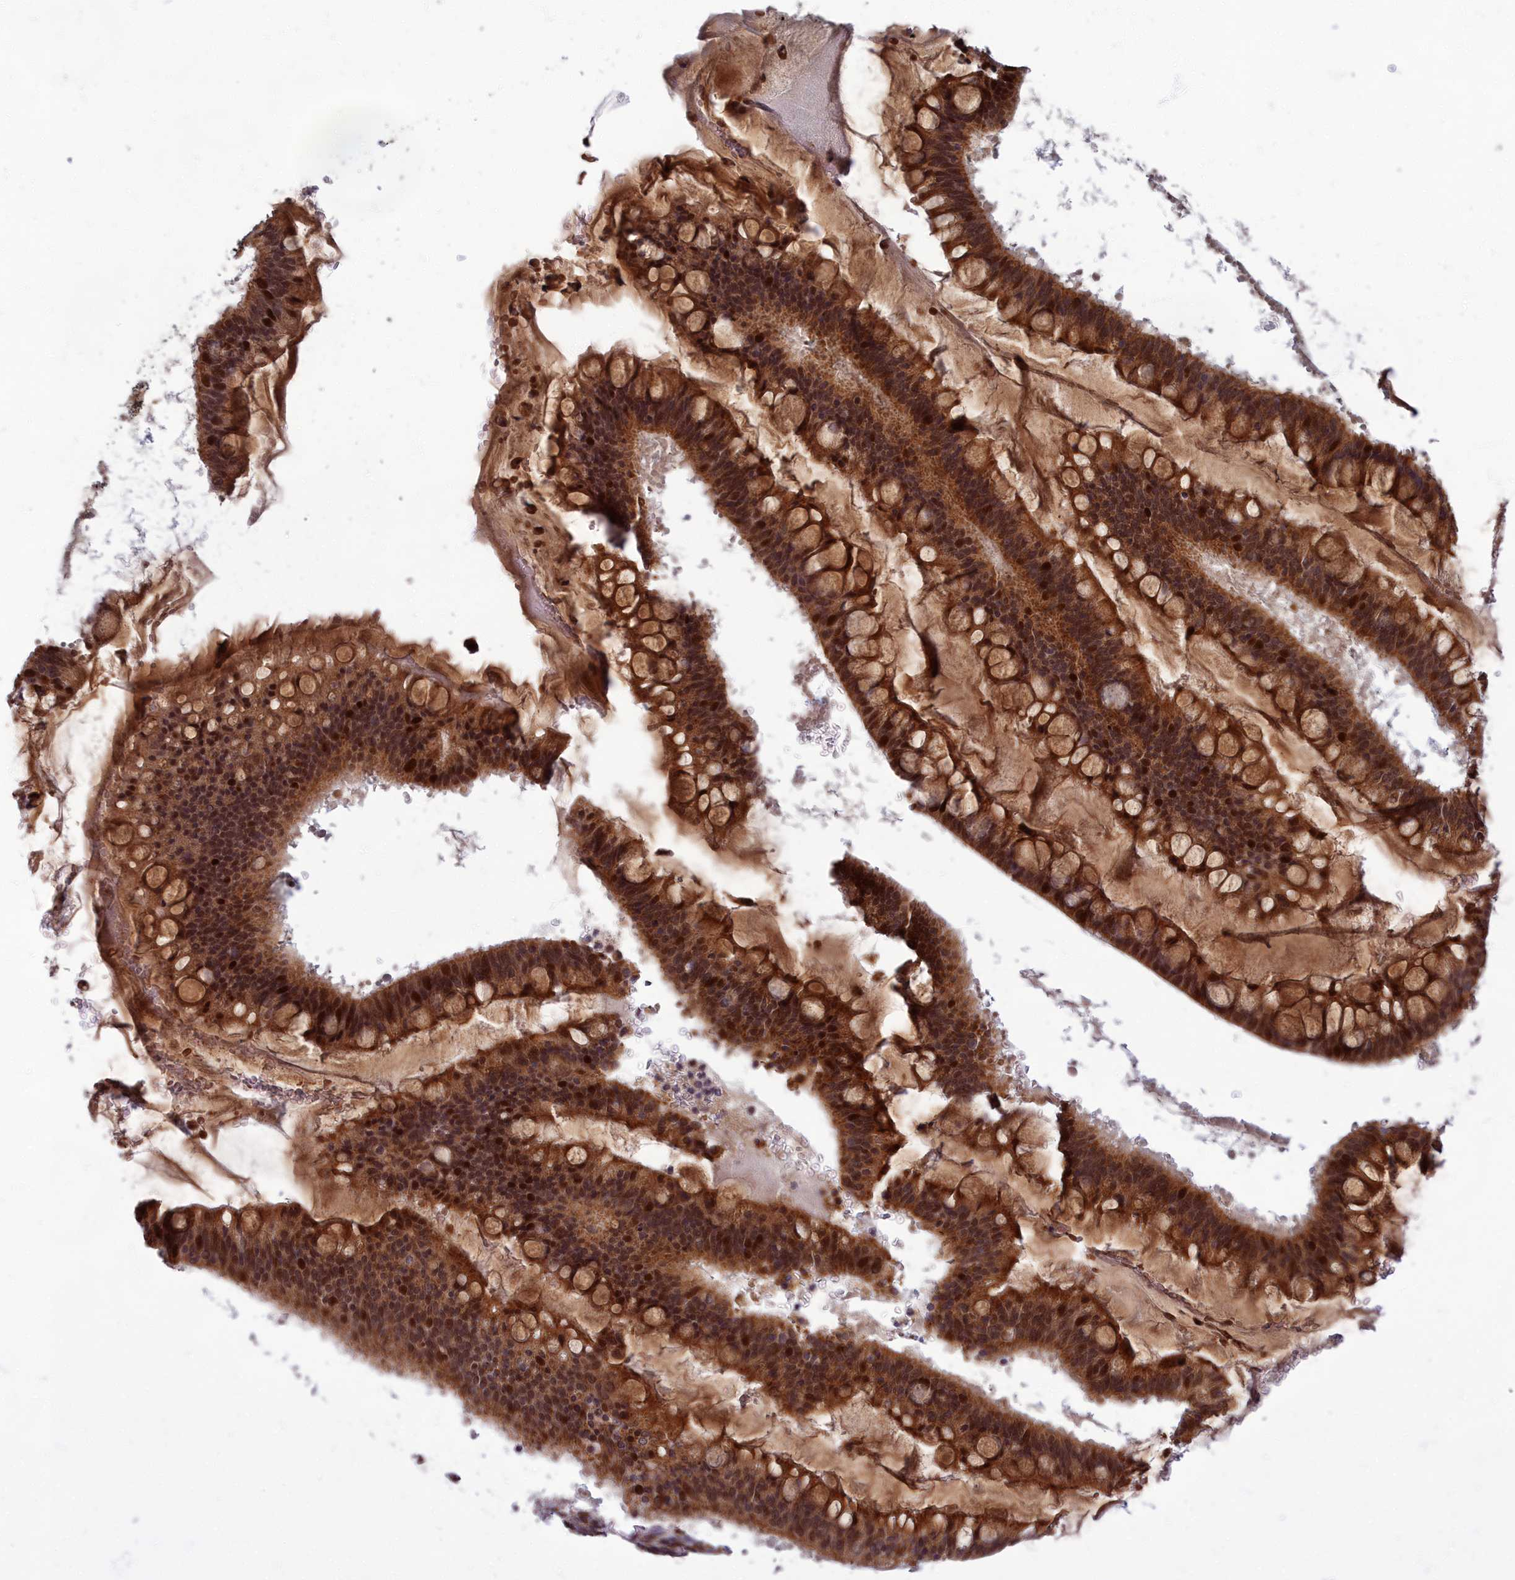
{"staining": {"intensity": "strong", "quantity": ">75%", "location": "cytoplasmic/membranous,nuclear"}, "tissue": "ovarian cancer", "cell_type": "Tumor cells", "image_type": "cancer", "snomed": [{"axis": "morphology", "description": "Cystadenocarcinoma, mucinous, NOS"}, {"axis": "topography", "description": "Ovary"}], "caption": "A brown stain shows strong cytoplasmic/membranous and nuclear positivity of a protein in ovarian cancer (mucinous cystadenocarcinoma) tumor cells.", "gene": "EARS2", "patient": {"sex": "female", "age": 73}}